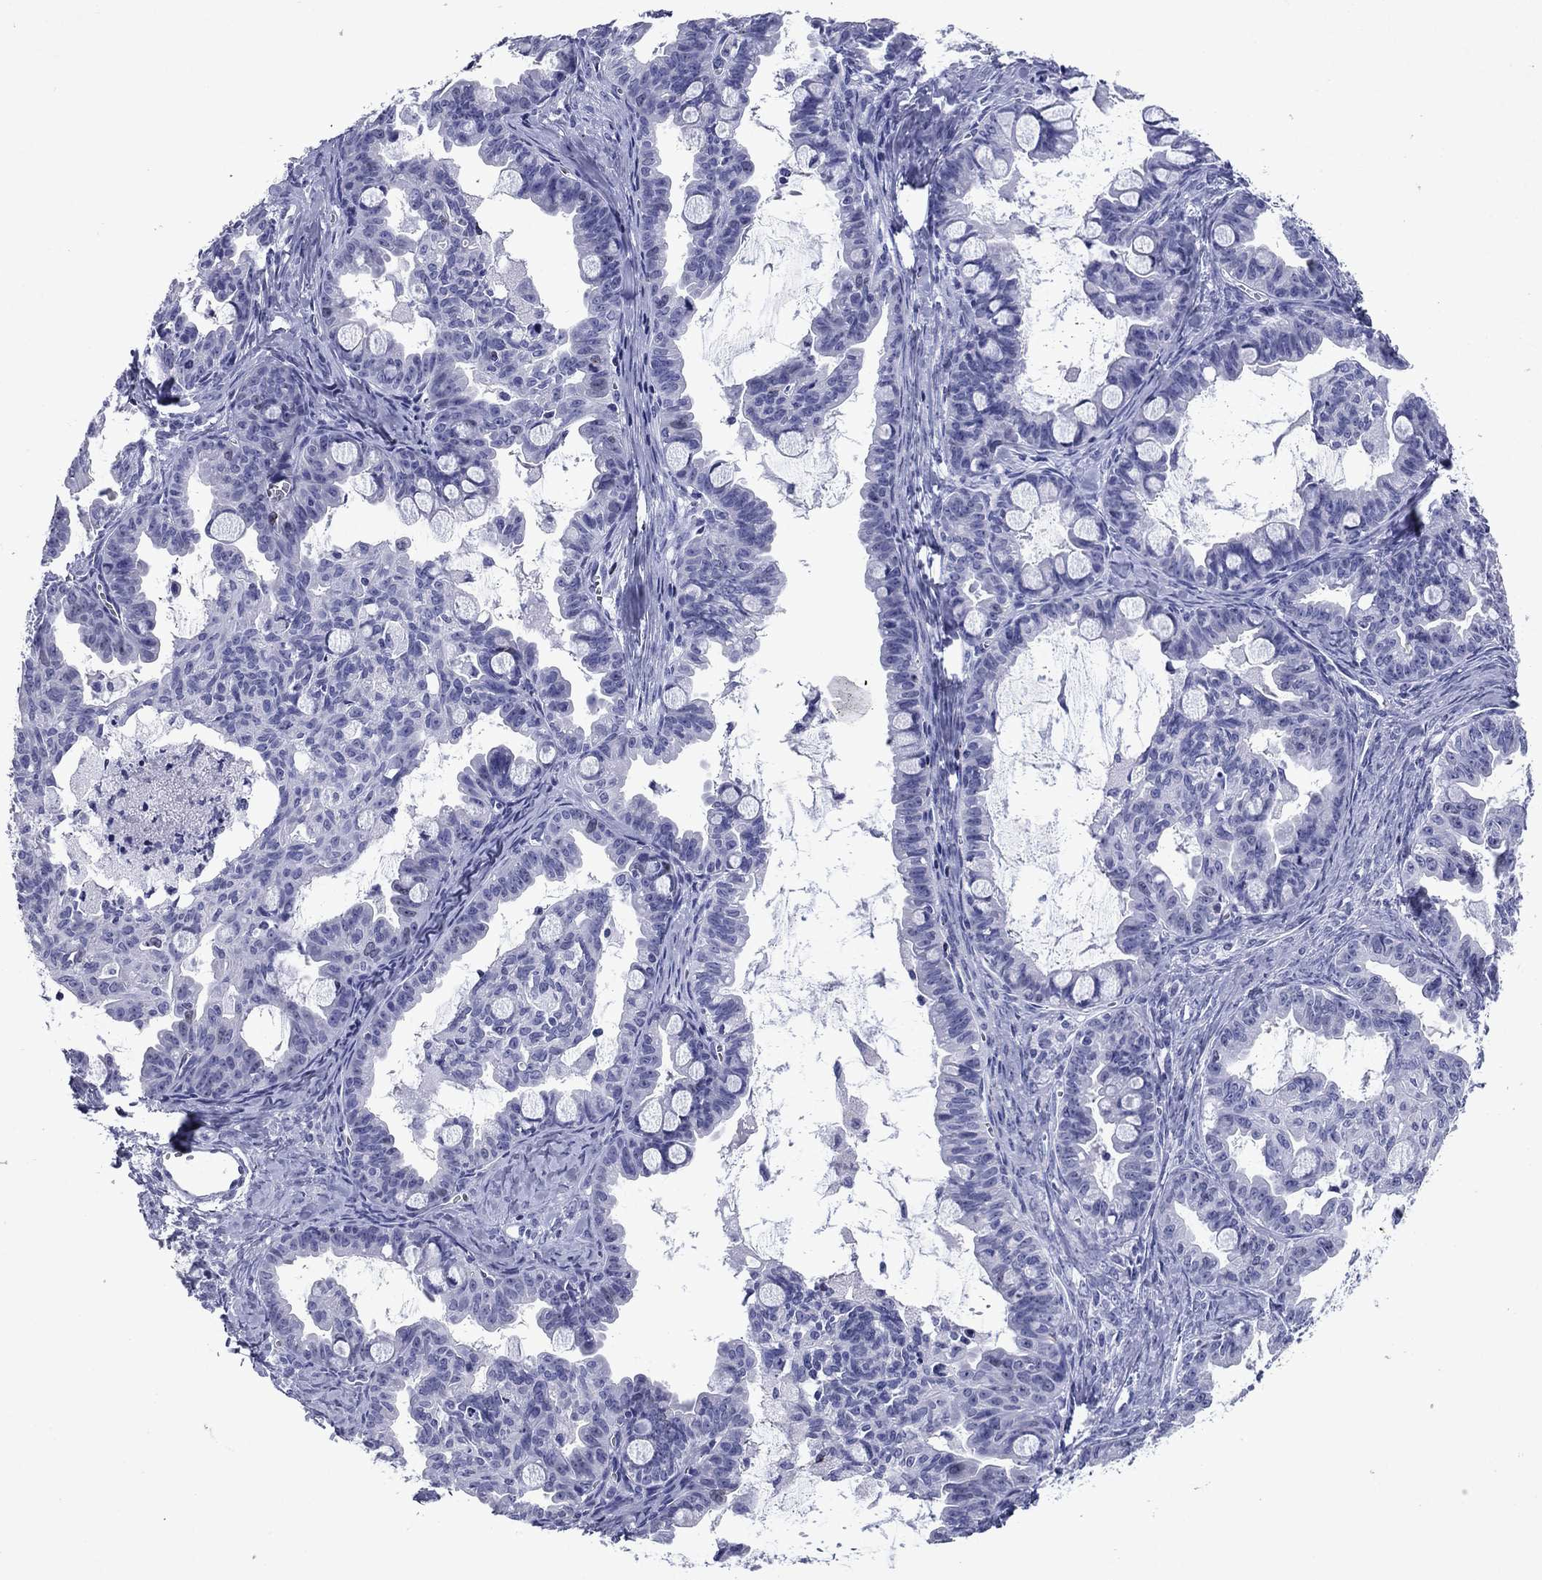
{"staining": {"intensity": "negative", "quantity": "none", "location": "none"}, "tissue": "ovarian cancer", "cell_type": "Tumor cells", "image_type": "cancer", "snomed": [{"axis": "morphology", "description": "Cystadenocarcinoma, mucinous, NOS"}, {"axis": "topography", "description": "Ovary"}], "caption": "The photomicrograph demonstrates no significant positivity in tumor cells of mucinous cystadenocarcinoma (ovarian).", "gene": "GZMK", "patient": {"sex": "female", "age": 63}}